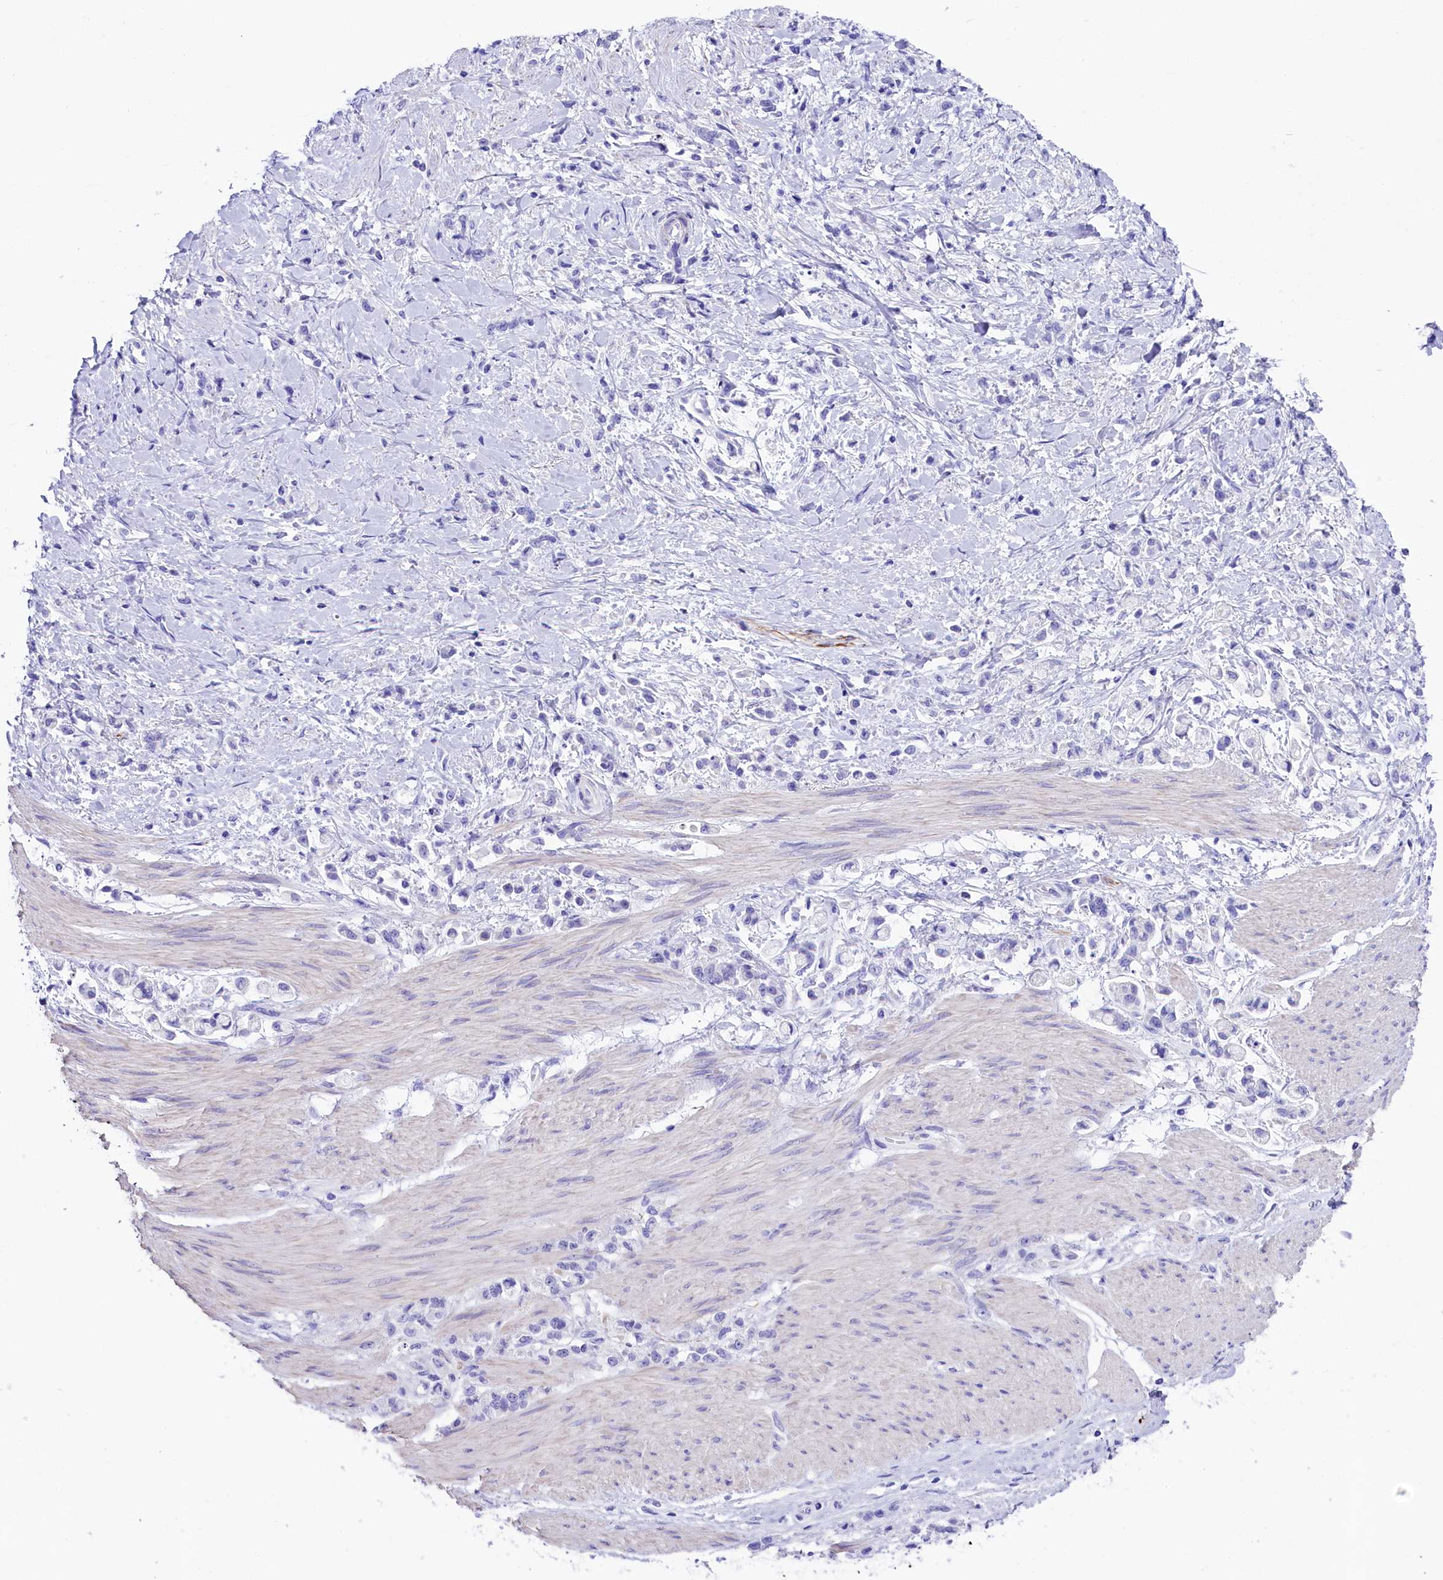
{"staining": {"intensity": "negative", "quantity": "none", "location": "none"}, "tissue": "stomach cancer", "cell_type": "Tumor cells", "image_type": "cancer", "snomed": [{"axis": "morphology", "description": "Adenocarcinoma, NOS"}, {"axis": "topography", "description": "Stomach"}], "caption": "Immunohistochemistry micrograph of adenocarcinoma (stomach) stained for a protein (brown), which reveals no positivity in tumor cells. Brightfield microscopy of immunohistochemistry stained with DAB (brown) and hematoxylin (blue), captured at high magnification.", "gene": "SKIDA1", "patient": {"sex": "female", "age": 60}}